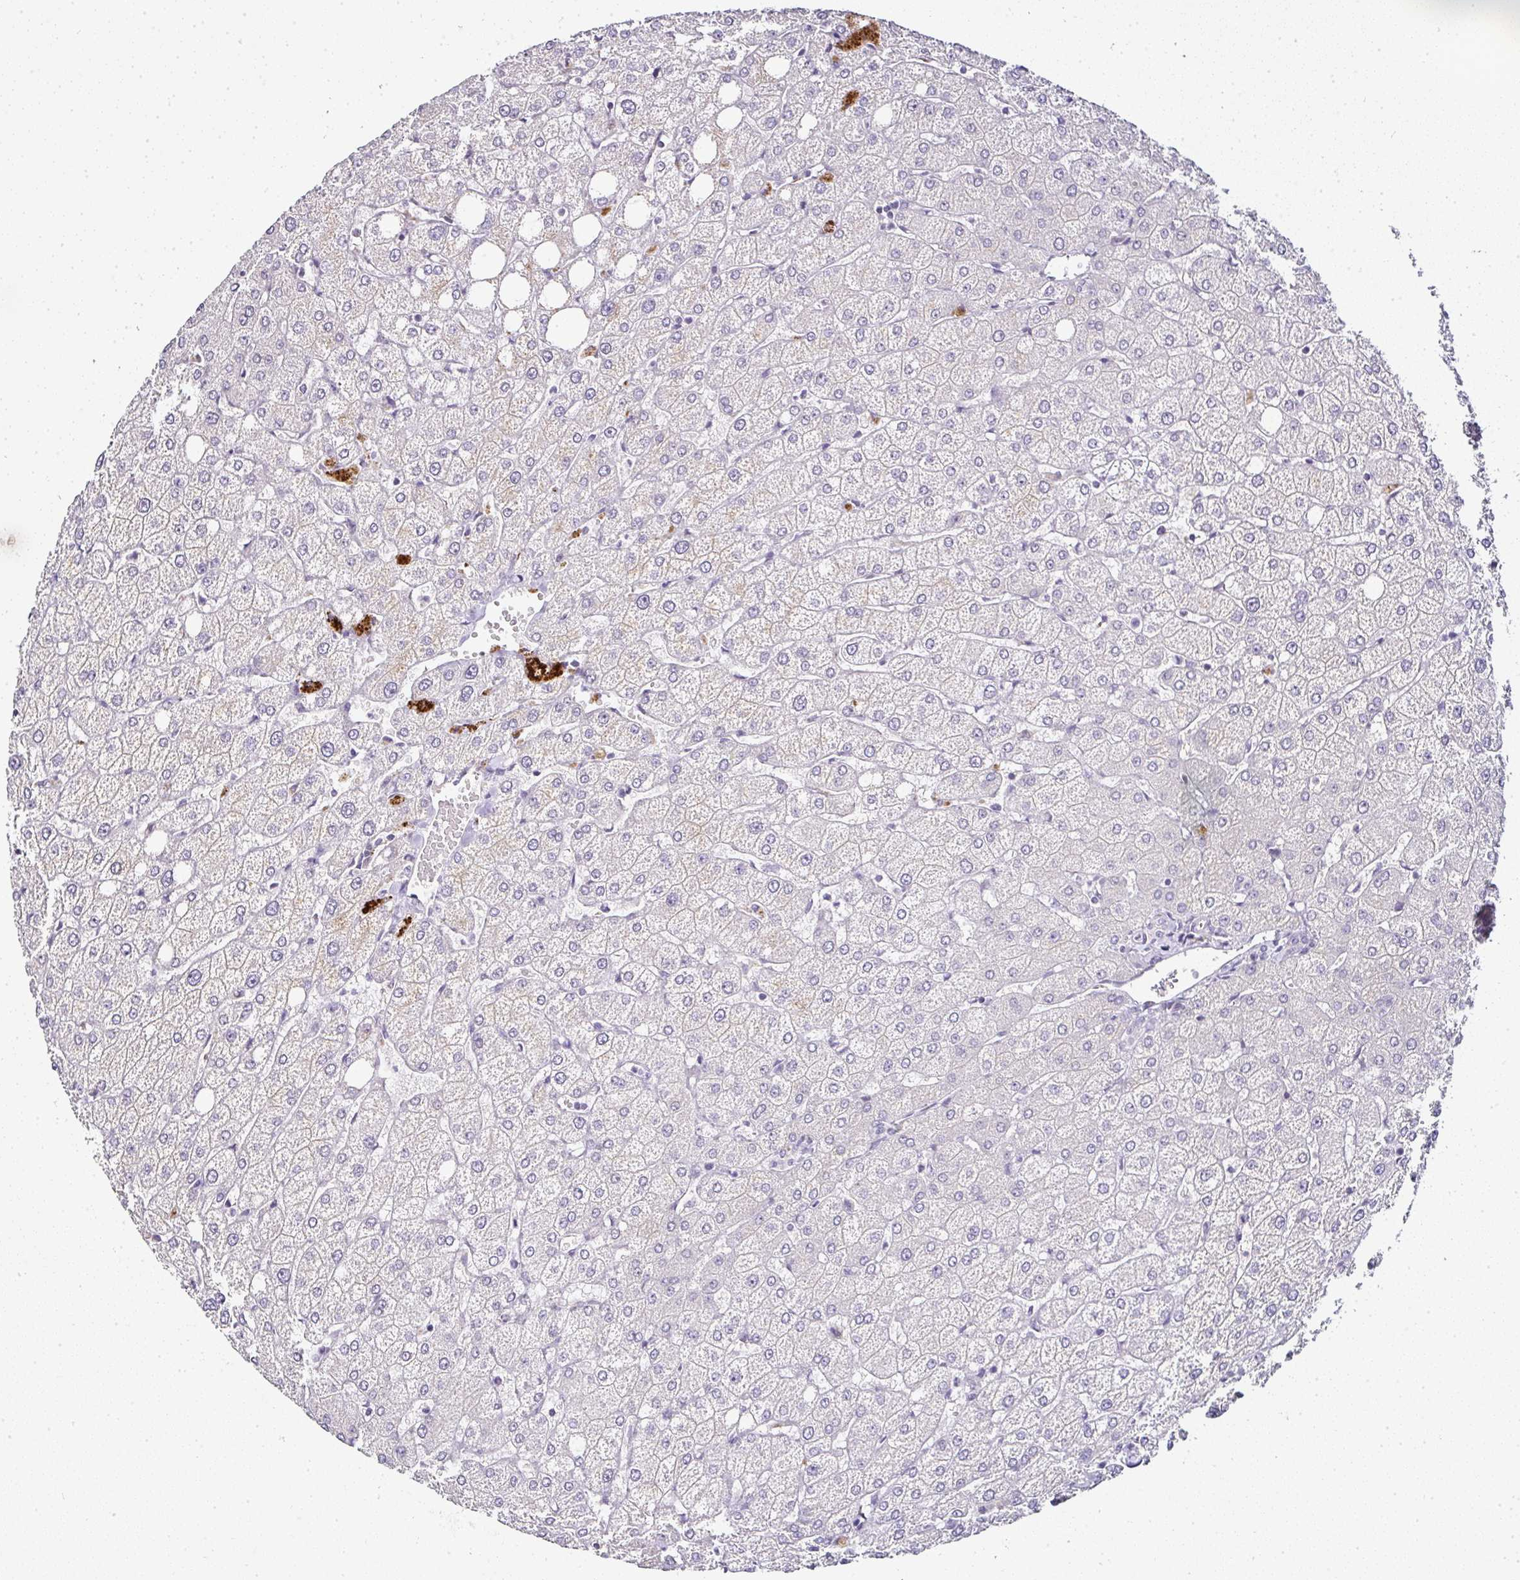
{"staining": {"intensity": "negative", "quantity": "none", "location": "none"}, "tissue": "liver", "cell_type": "Cholangiocytes", "image_type": "normal", "snomed": [{"axis": "morphology", "description": "Normal tissue, NOS"}, {"axis": "topography", "description": "Liver"}], "caption": "A high-resolution micrograph shows IHC staining of benign liver, which exhibits no significant staining in cholangiocytes. The staining is performed using DAB (3,3'-diaminobenzidine) brown chromogen with nuclei counter-stained in using hematoxylin.", "gene": "SERPINB3", "patient": {"sex": "female", "age": 54}}